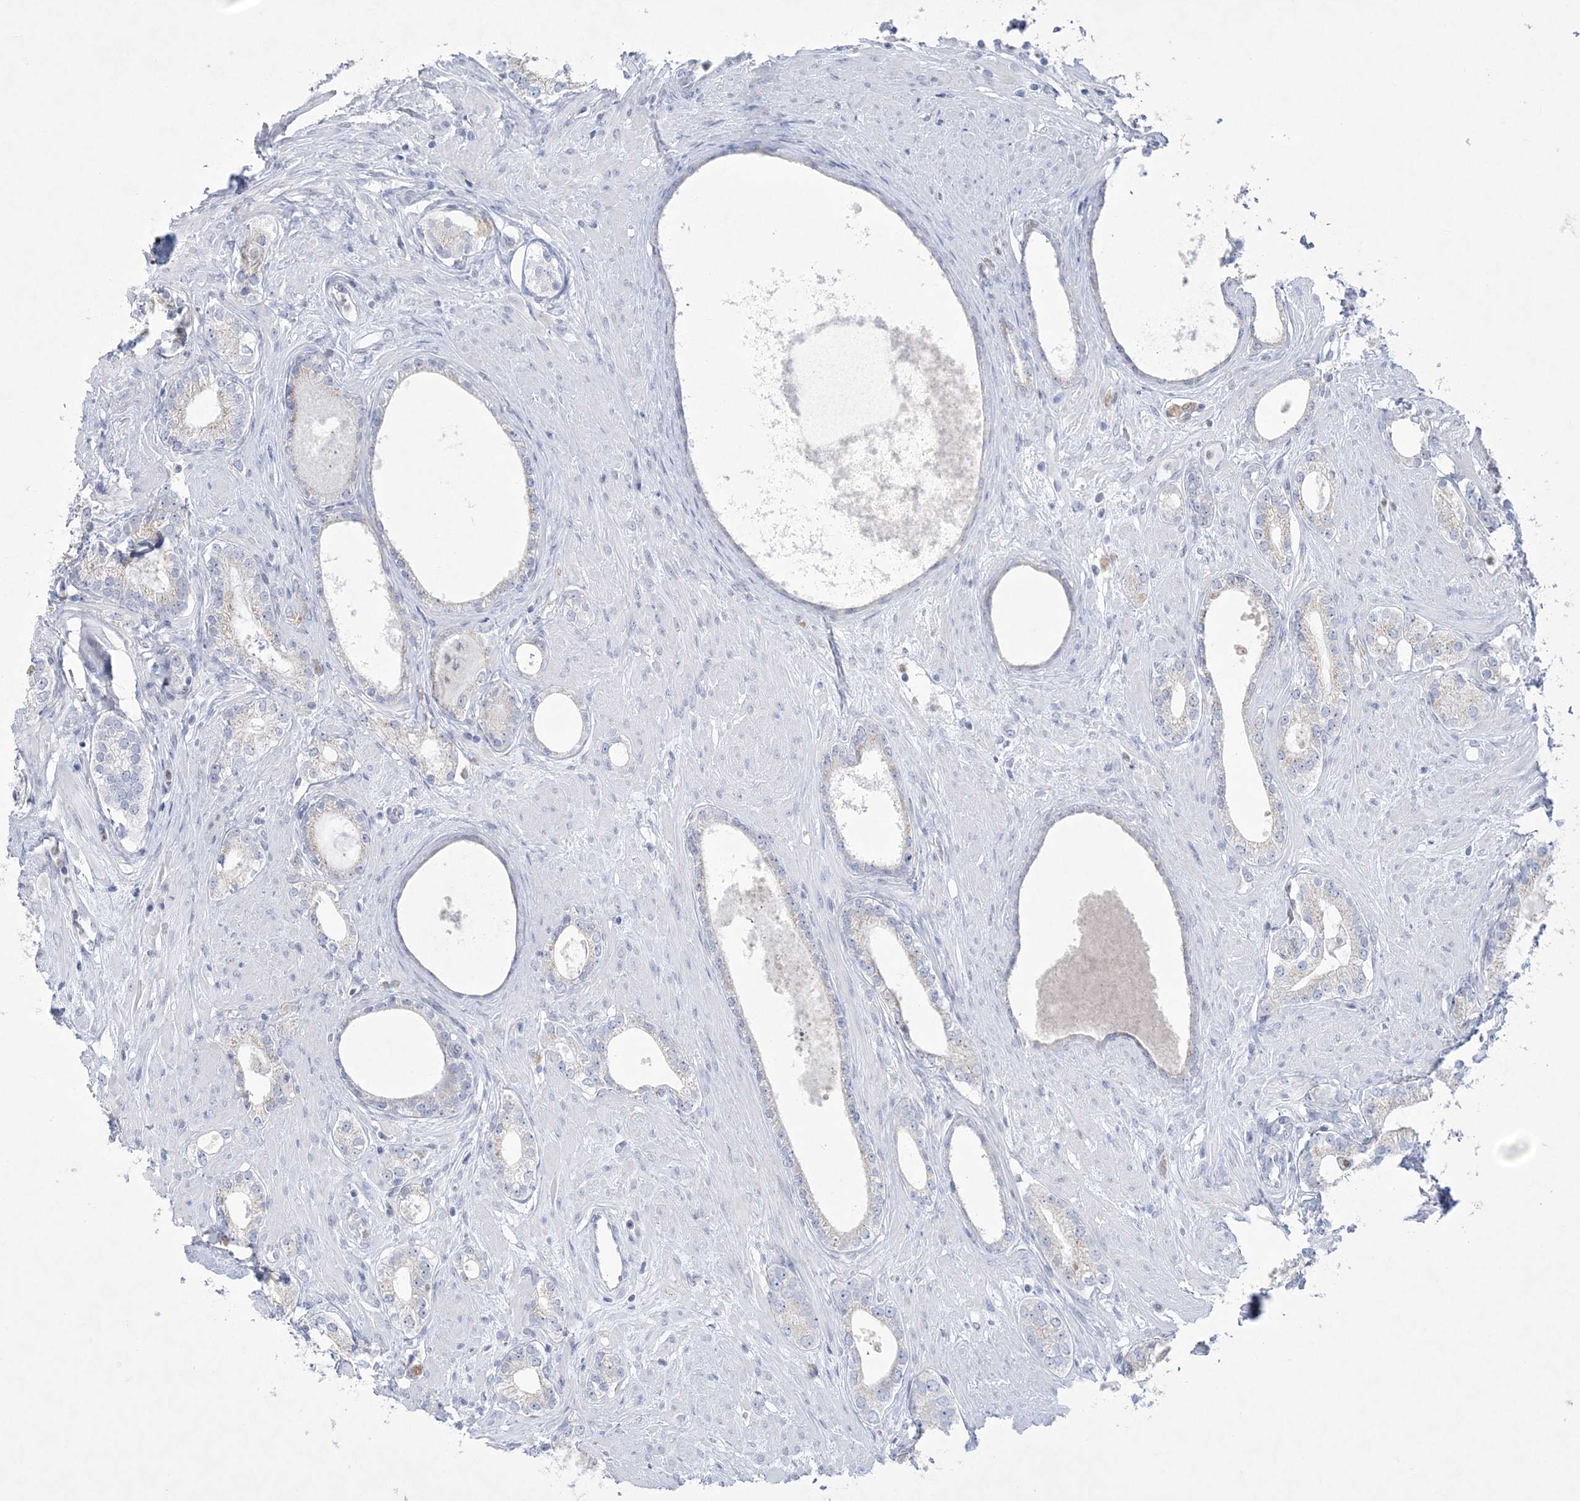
{"staining": {"intensity": "negative", "quantity": "none", "location": "none"}, "tissue": "prostate cancer", "cell_type": "Tumor cells", "image_type": "cancer", "snomed": [{"axis": "morphology", "description": "Adenocarcinoma, High grade"}, {"axis": "topography", "description": "Prostate"}], "caption": "Immunohistochemistry (IHC) micrograph of neoplastic tissue: prostate cancer stained with DAB displays no significant protein expression in tumor cells.", "gene": "WDR27", "patient": {"sex": "male", "age": 63}}